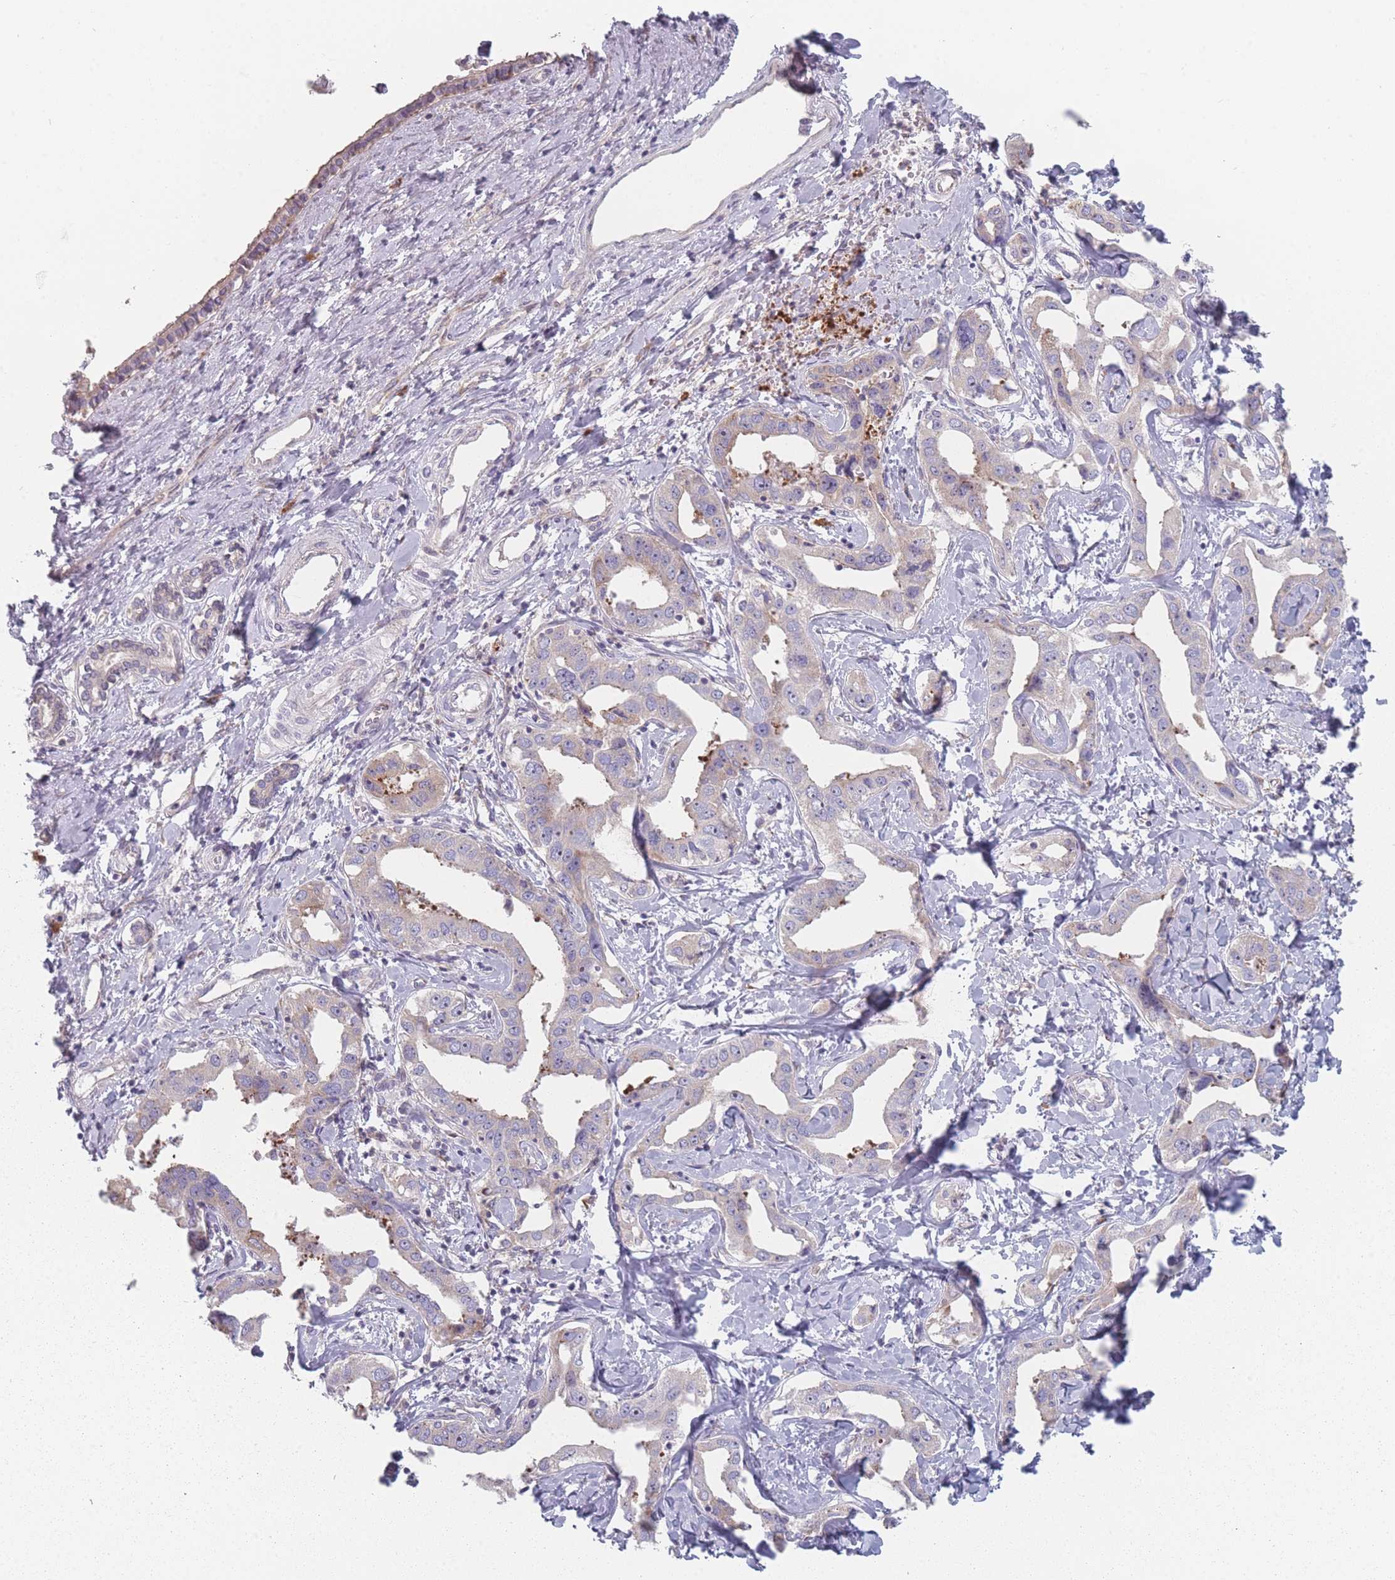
{"staining": {"intensity": "weak", "quantity": "<25%", "location": "cytoplasmic/membranous"}, "tissue": "liver cancer", "cell_type": "Tumor cells", "image_type": "cancer", "snomed": [{"axis": "morphology", "description": "Cholangiocarcinoma"}, {"axis": "topography", "description": "Liver"}], "caption": "The immunohistochemistry photomicrograph has no significant staining in tumor cells of liver cholangiocarcinoma tissue.", "gene": "CACNG5", "patient": {"sex": "male", "age": 59}}